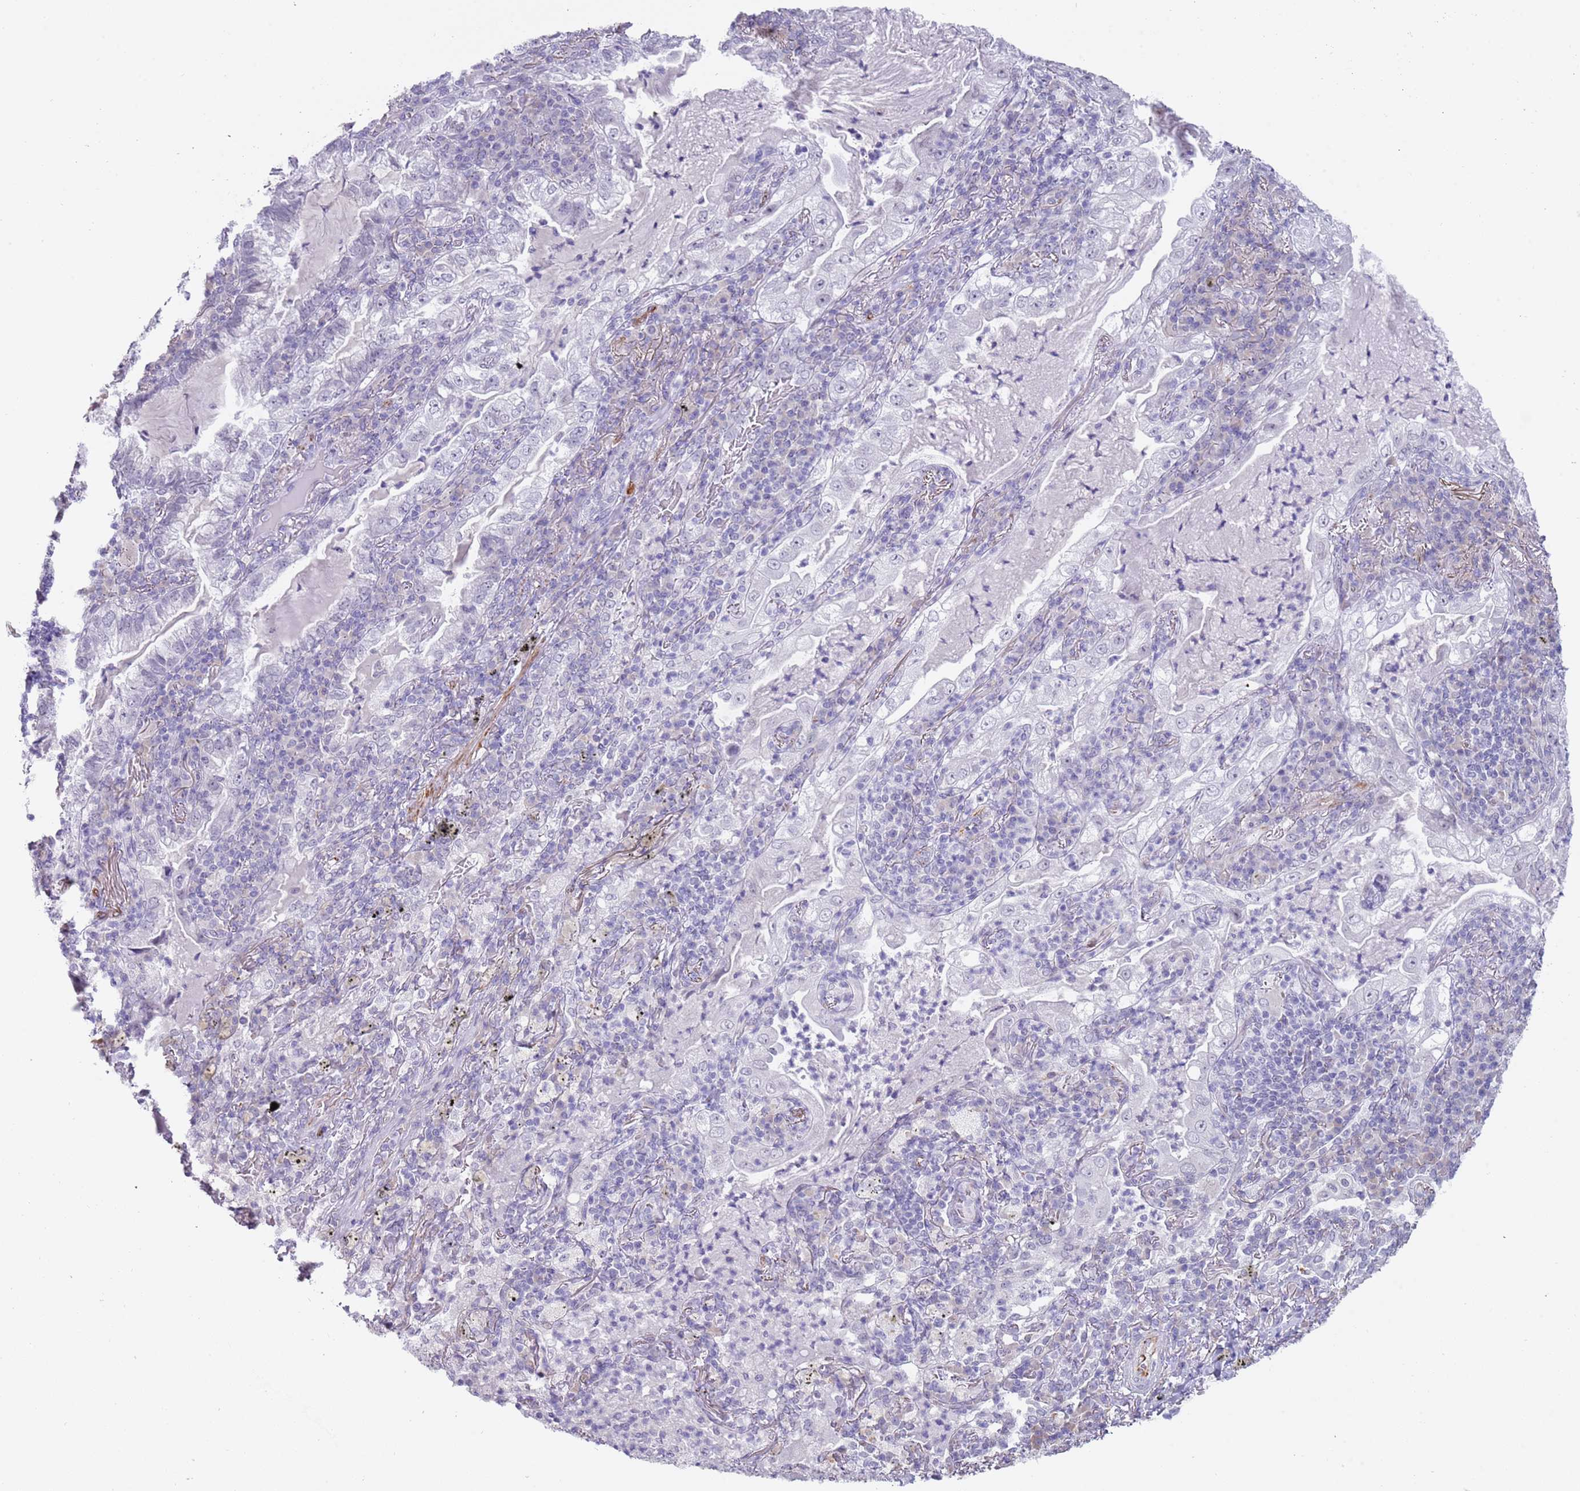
{"staining": {"intensity": "negative", "quantity": "none", "location": "none"}, "tissue": "lung cancer", "cell_type": "Tumor cells", "image_type": "cancer", "snomed": [{"axis": "morphology", "description": "Adenocarcinoma, NOS"}, {"axis": "topography", "description": "Lung"}], "caption": "A micrograph of human lung cancer (adenocarcinoma) is negative for staining in tumor cells.", "gene": "NBPF3", "patient": {"sex": "female", "age": 73}}